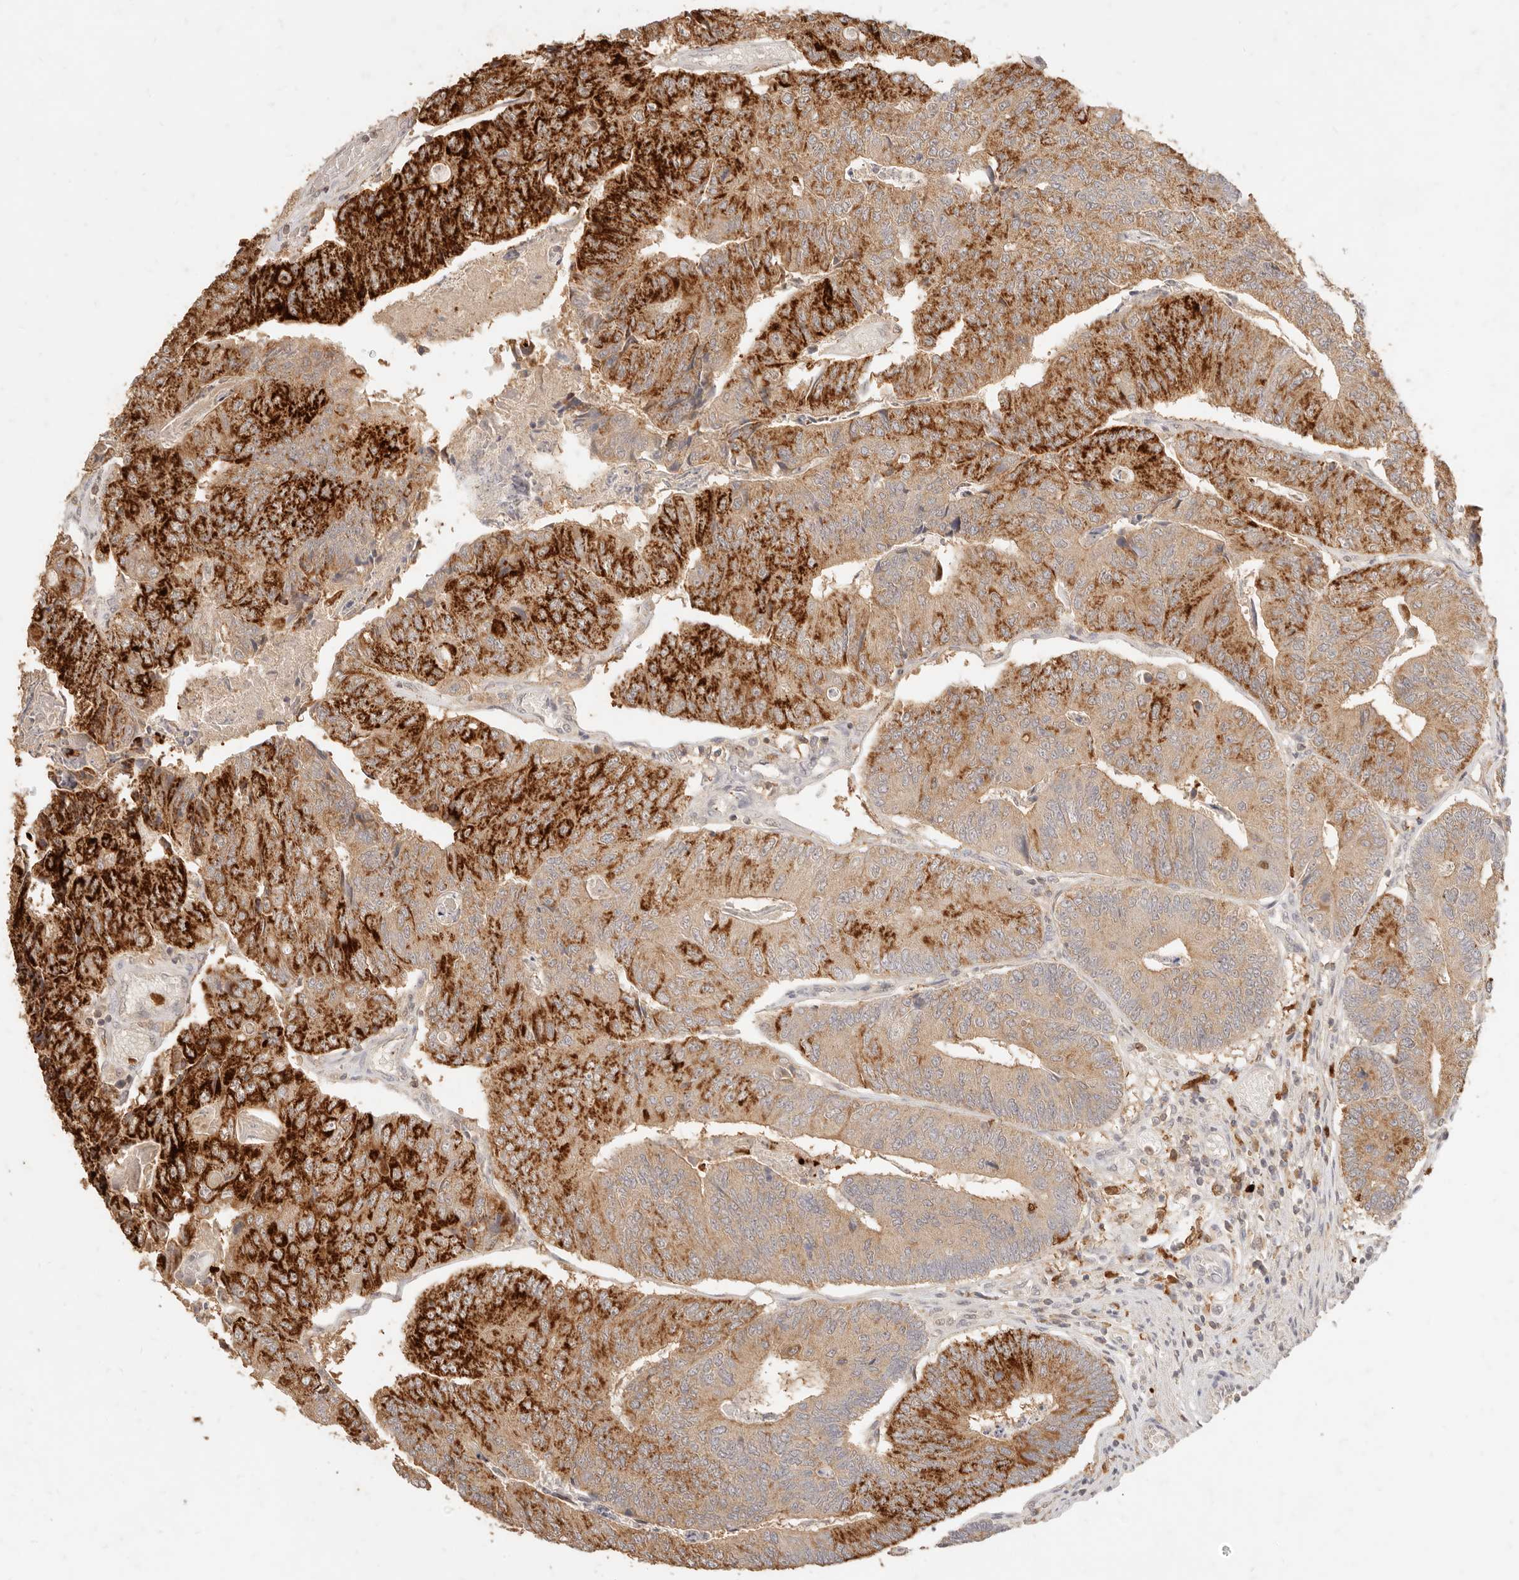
{"staining": {"intensity": "strong", "quantity": ">75%", "location": "cytoplasmic/membranous"}, "tissue": "colorectal cancer", "cell_type": "Tumor cells", "image_type": "cancer", "snomed": [{"axis": "morphology", "description": "Adenocarcinoma, NOS"}, {"axis": "topography", "description": "Colon"}], "caption": "Protein expression analysis of adenocarcinoma (colorectal) shows strong cytoplasmic/membranous expression in about >75% of tumor cells.", "gene": "TMTC2", "patient": {"sex": "female", "age": 67}}